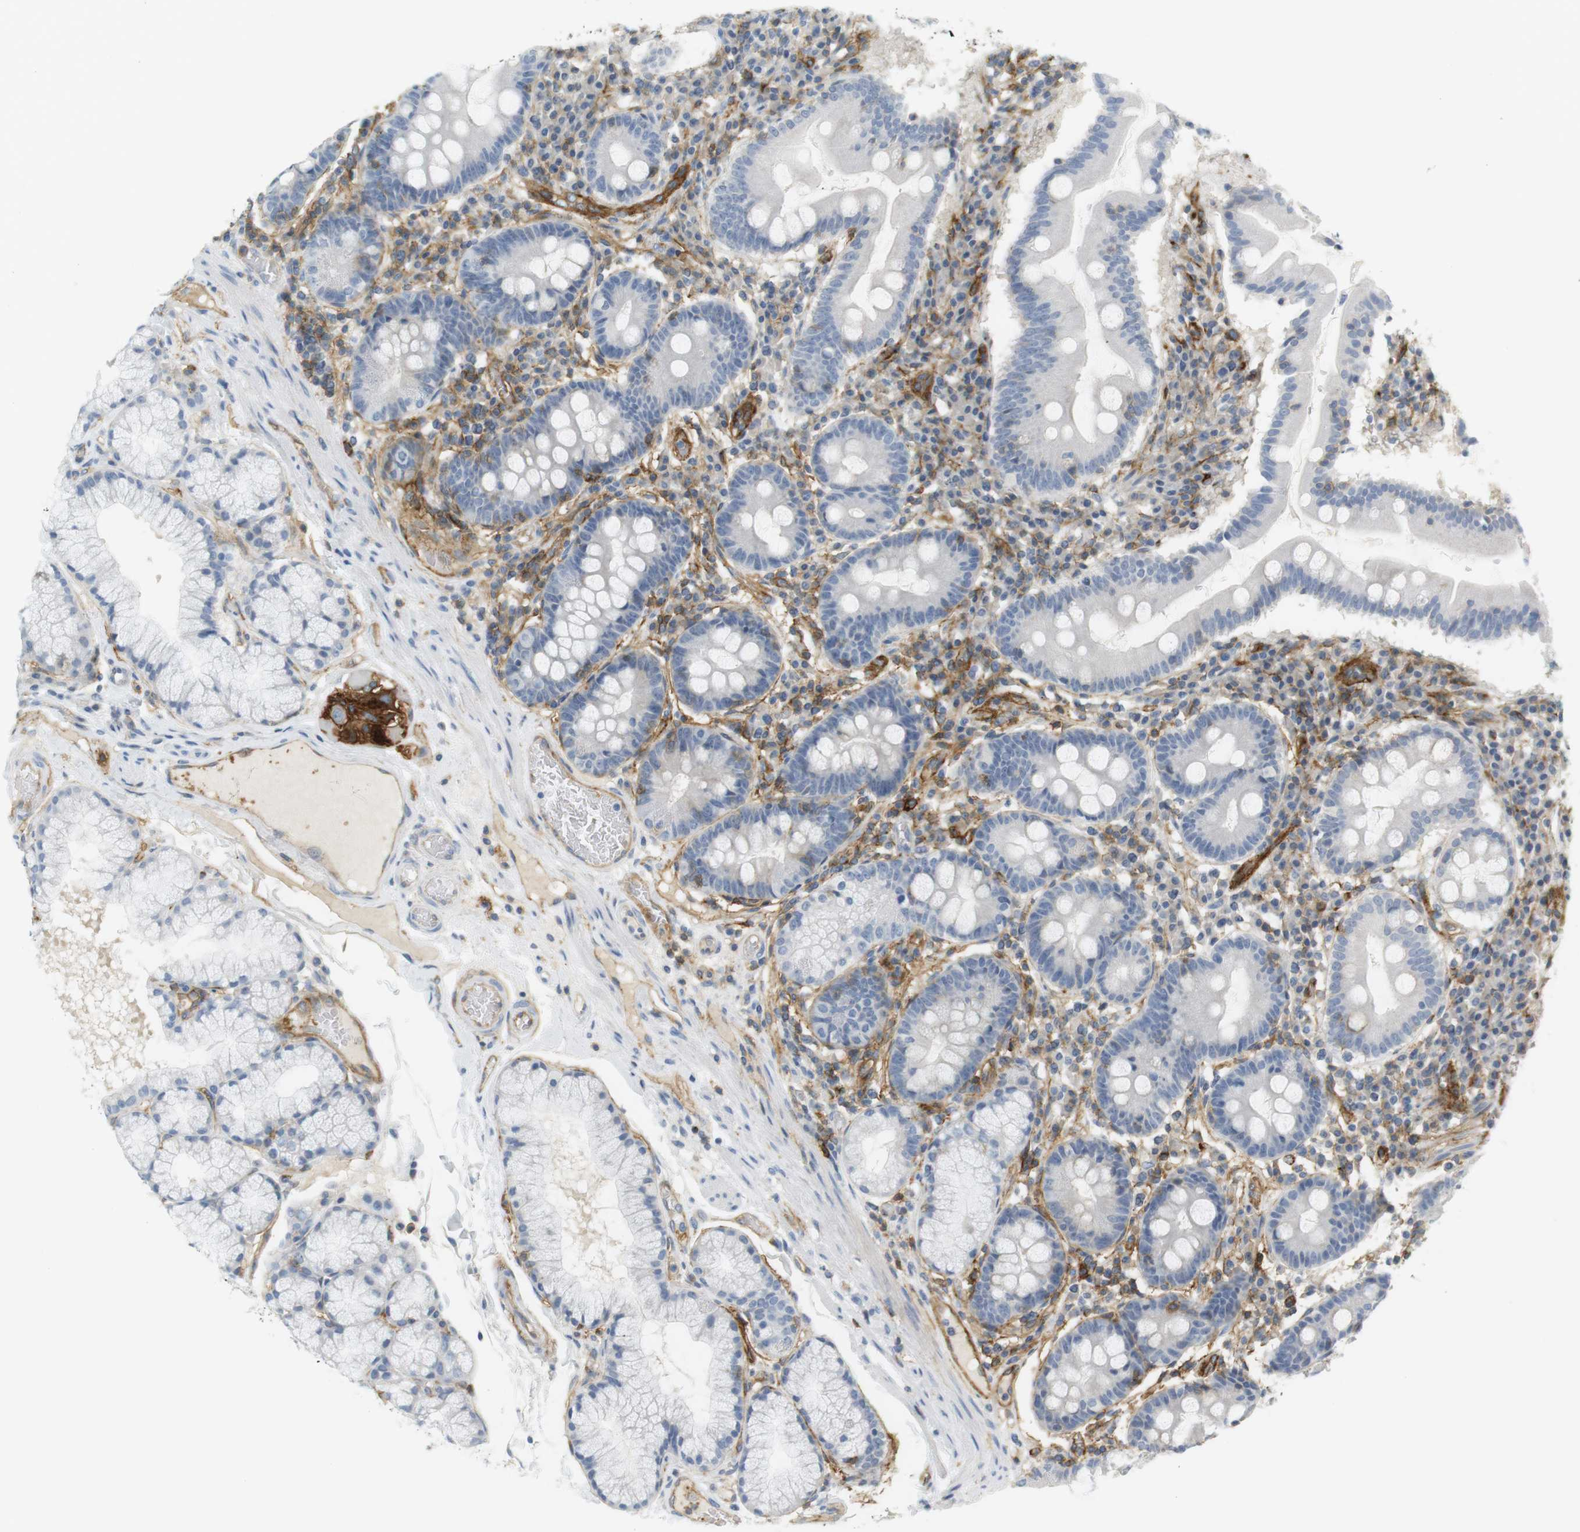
{"staining": {"intensity": "negative", "quantity": "none", "location": "none"}, "tissue": "duodenum", "cell_type": "Glandular cells", "image_type": "normal", "snomed": [{"axis": "morphology", "description": "Normal tissue, NOS"}, {"axis": "topography", "description": "Duodenum"}], "caption": "Protein analysis of normal duodenum demonstrates no significant expression in glandular cells.", "gene": "F2R", "patient": {"sex": "male", "age": 50}}